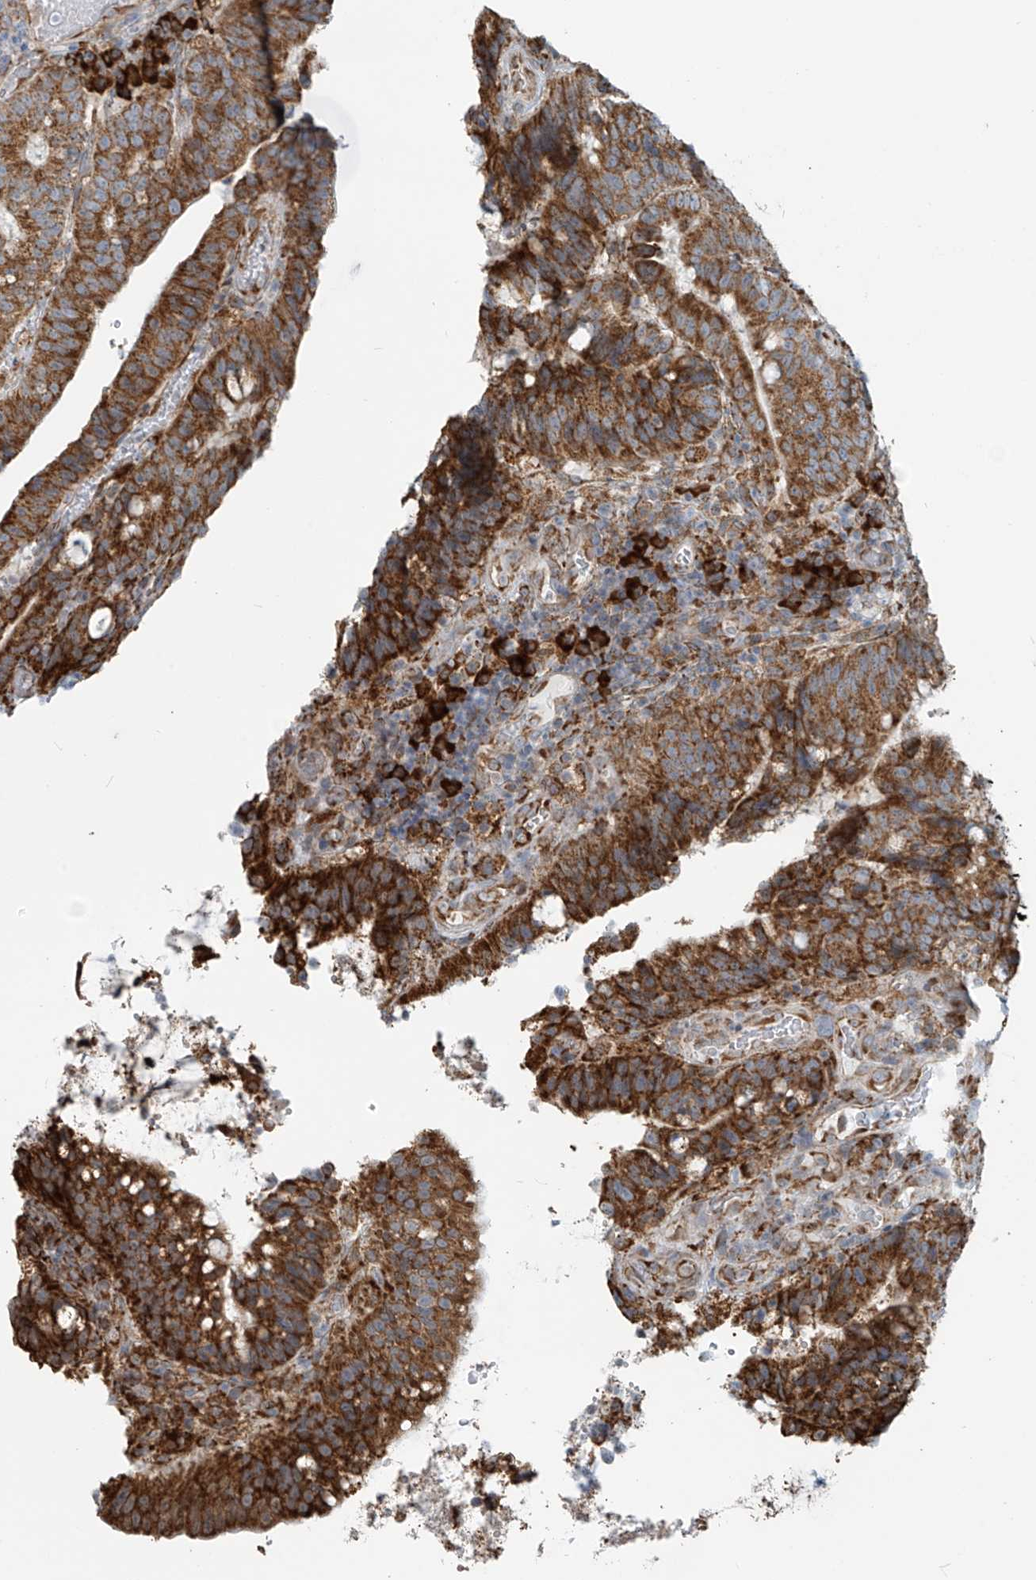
{"staining": {"intensity": "strong", "quantity": ">75%", "location": "cytoplasmic/membranous"}, "tissue": "colorectal cancer", "cell_type": "Tumor cells", "image_type": "cancer", "snomed": [{"axis": "morphology", "description": "Adenocarcinoma, NOS"}, {"axis": "topography", "description": "Colon"}], "caption": "Strong cytoplasmic/membranous staining is present in approximately >75% of tumor cells in colorectal adenocarcinoma. The staining was performed using DAB, with brown indicating positive protein expression. Nuclei are stained blue with hematoxylin.", "gene": "KATNIP", "patient": {"sex": "female", "age": 66}}